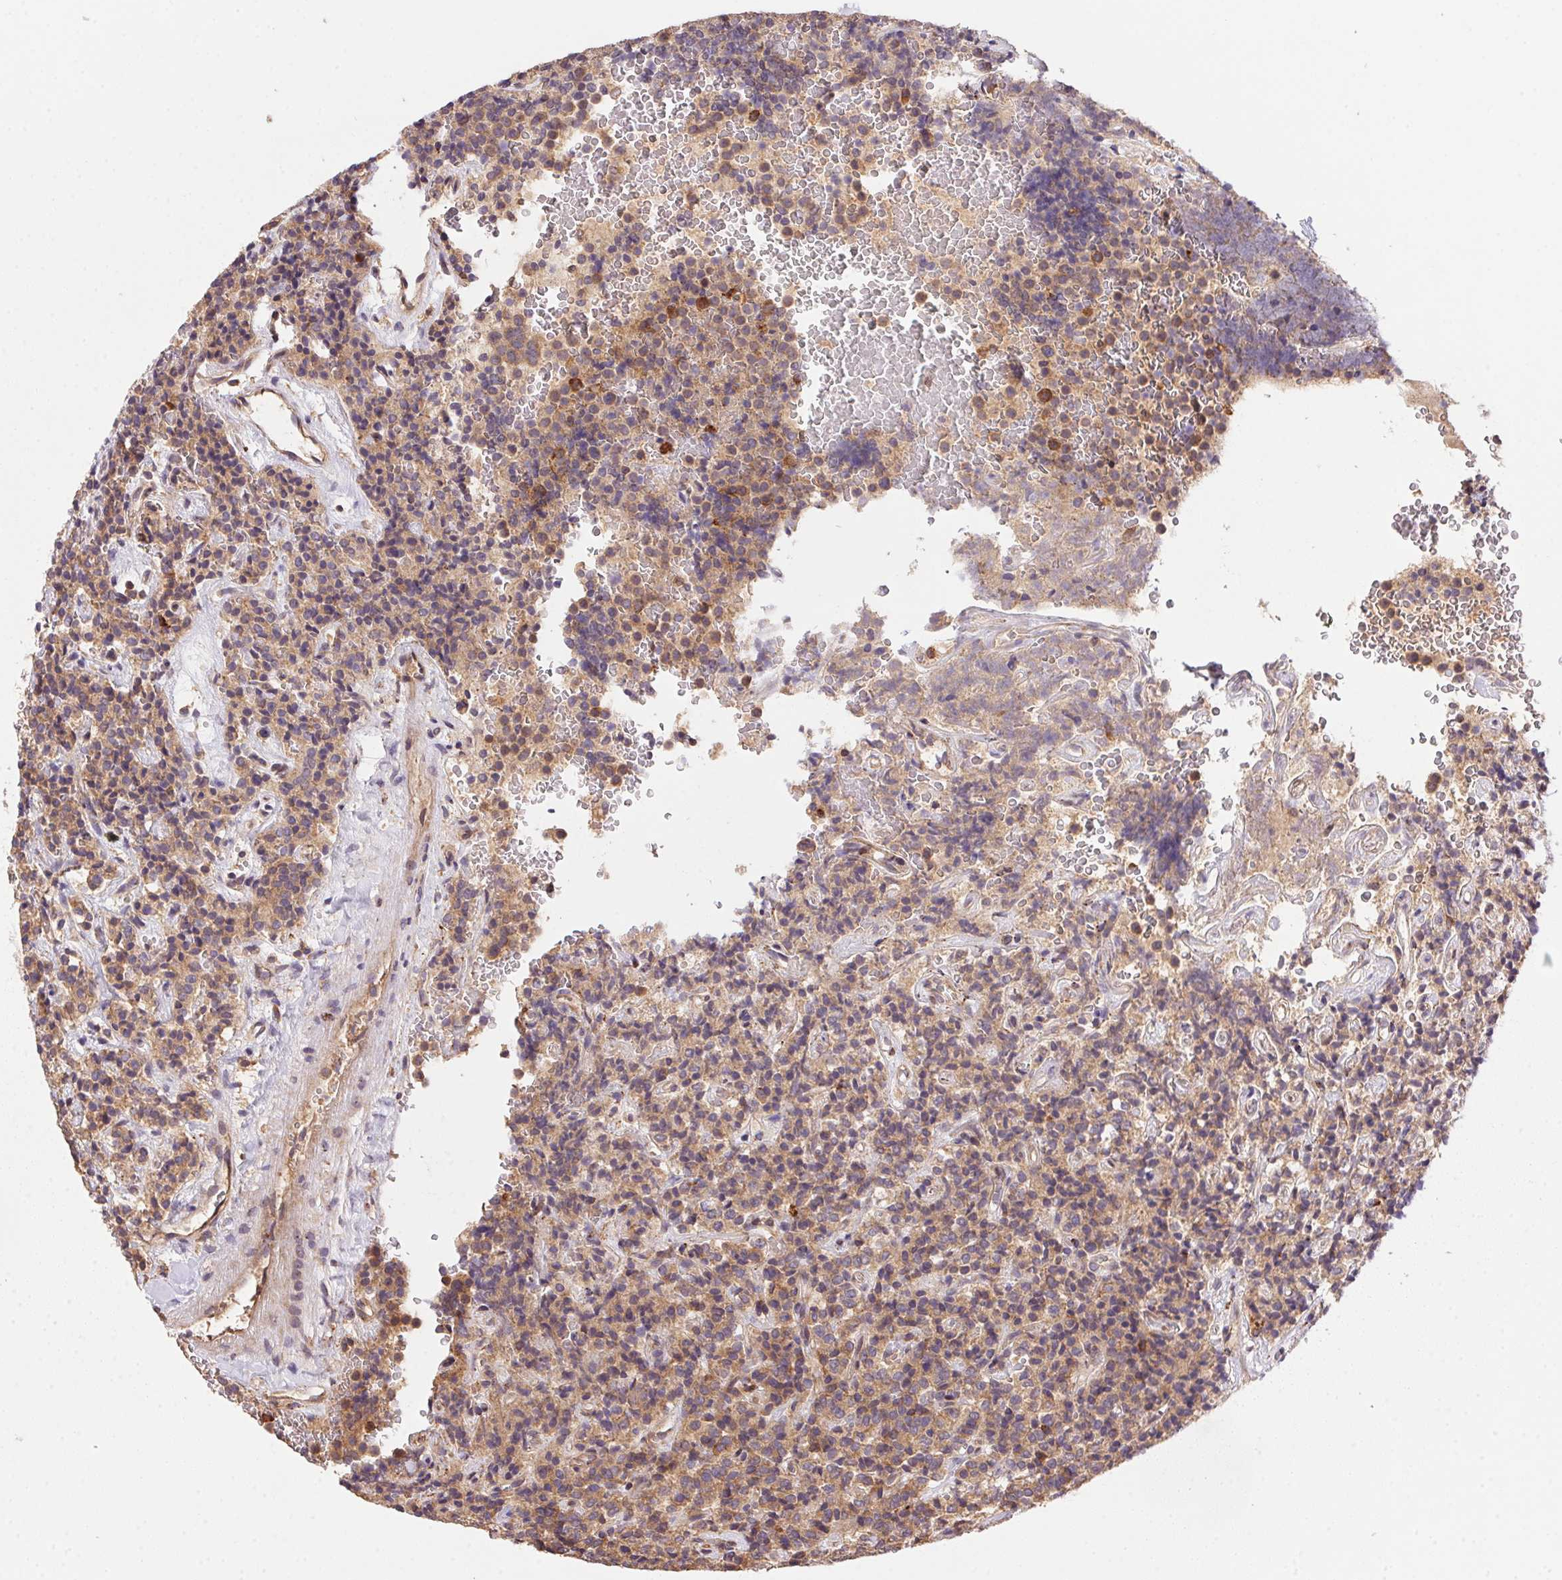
{"staining": {"intensity": "weak", "quantity": ">75%", "location": "cytoplasmic/membranous"}, "tissue": "carcinoid", "cell_type": "Tumor cells", "image_type": "cancer", "snomed": [{"axis": "morphology", "description": "Carcinoid, malignant, NOS"}, {"axis": "topography", "description": "Pancreas"}], "caption": "Malignant carcinoid stained for a protein demonstrates weak cytoplasmic/membranous positivity in tumor cells.", "gene": "MEX3D", "patient": {"sex": "male", "age": 36}}